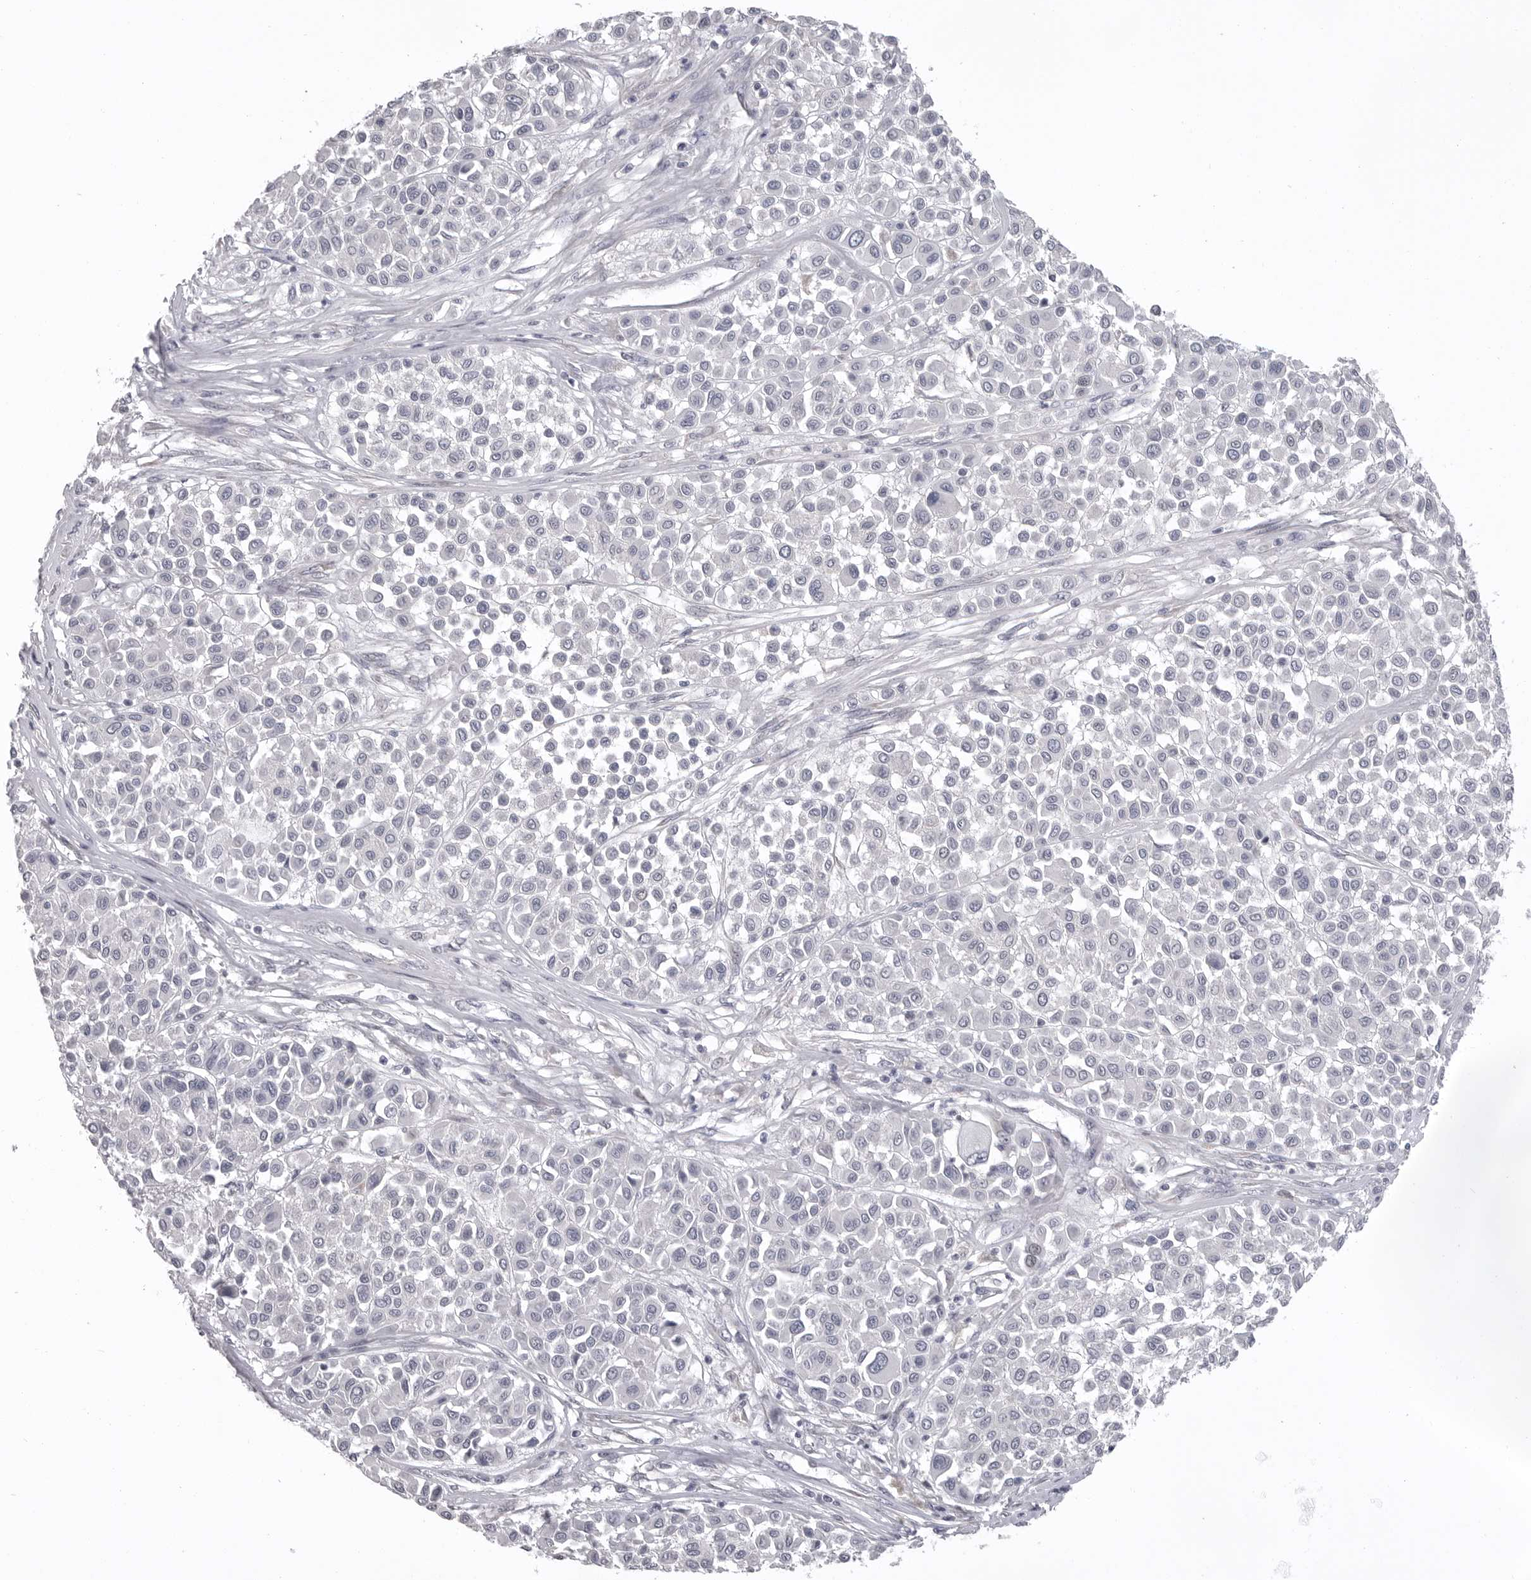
{"staining": {"intensity": "negative", "quantity": "none", "location": "none"}, "tissue": "melanoma", "cell_type": "Tumor cells", "image_type": "cancer", "snomed": [{"axis": "morphology", "description": "Malignant melanoma, Metastatic site"}, {"axis": "topography", "description": "Soft tissue"}], "caption": "This is a image of immunohistochemistry staining of malignant melanoma (metastatic site), which shows no positivity in tumor cells. (Stains: DAB IHC with hematoxylin counter stain, Microscopy: brightfield microscopy at high magnification).", "gene": "SERPING1", "patient": {"sex": "male", "age": 41}}